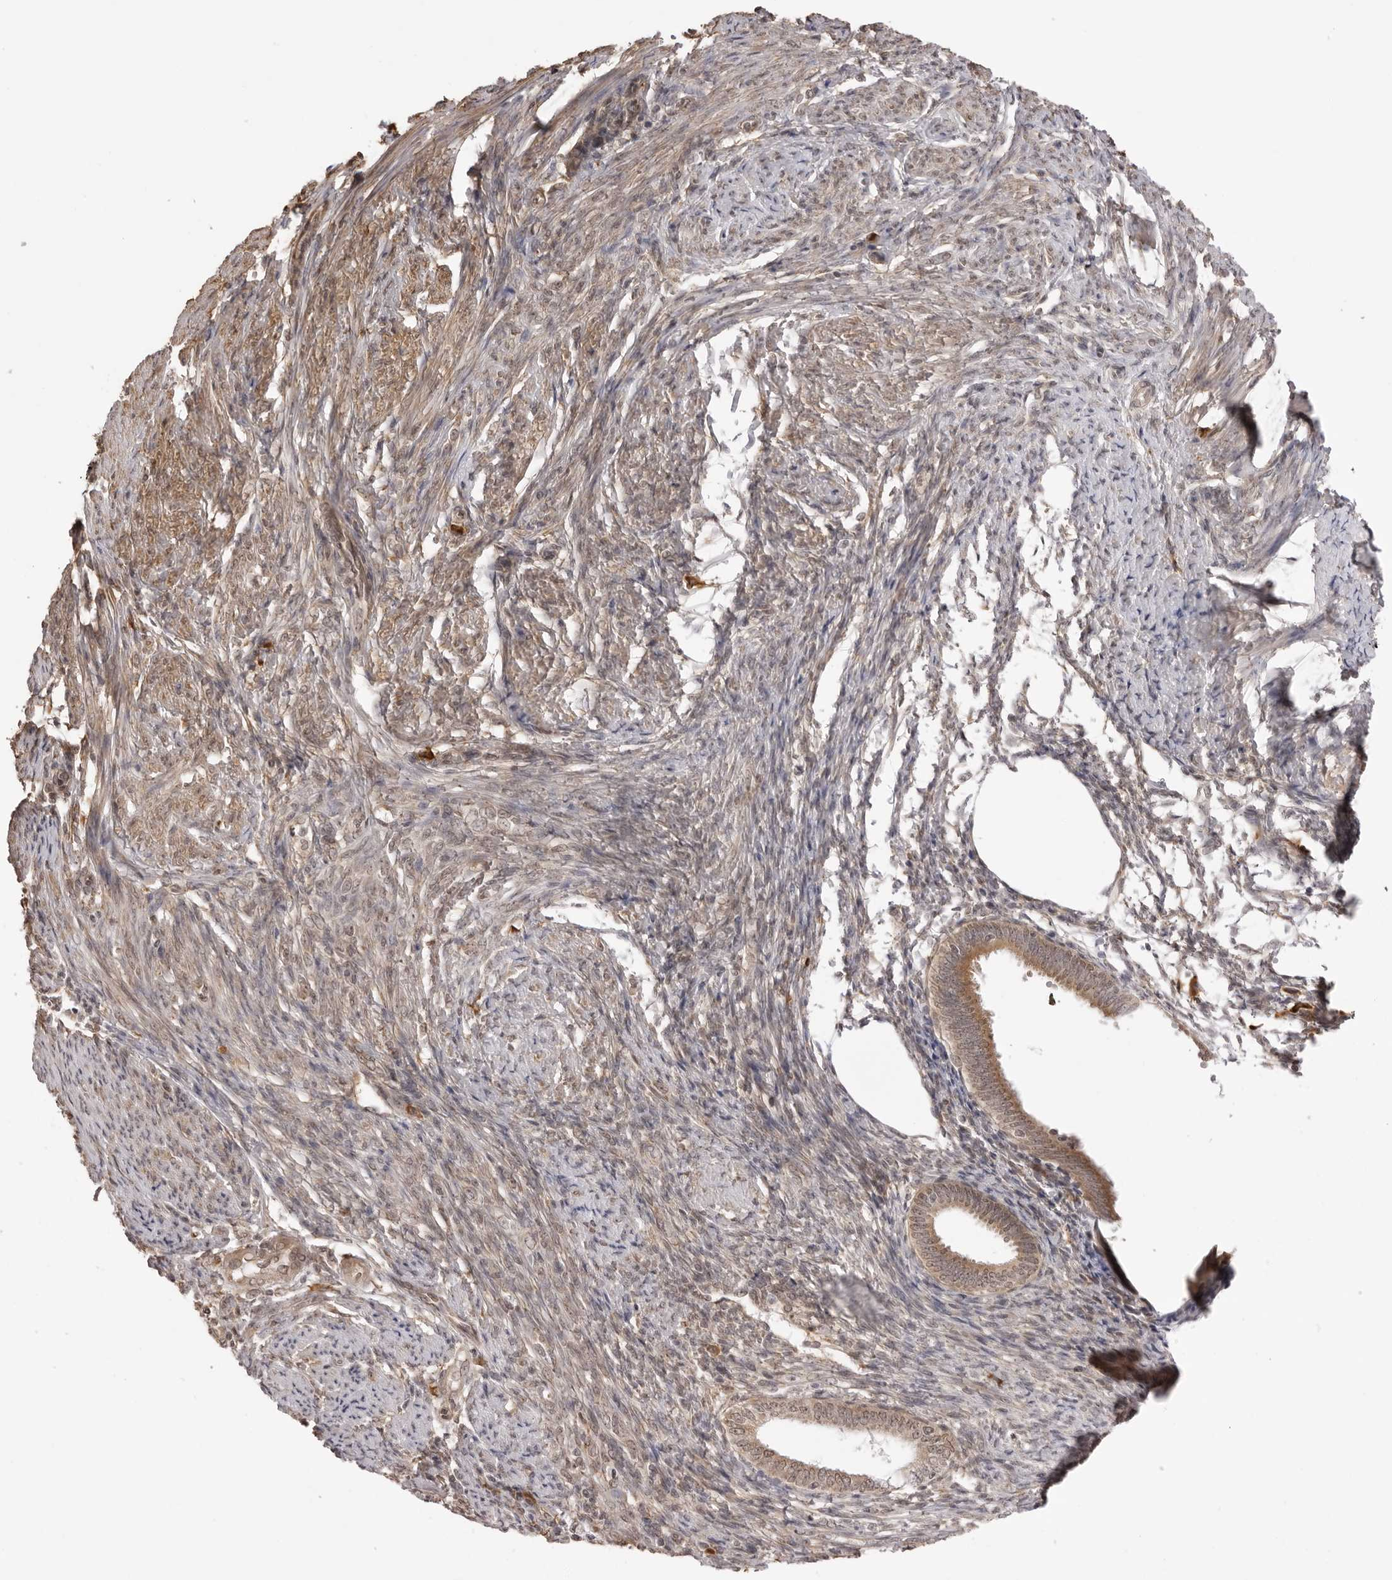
{"staining": {"intensity": "moderate", "quantity": ">75%", "location": "cytoplasmic/membranous"}, "tissue": "endometrial cancer", "cell_type": "Tumor cells", "image_type": "cancer", "snomed": [{"axis": "morphology", "description": "Adenocarcinoma, NOS"}, {"axis": "topography", "description": "Endometrium"}], "caption": "A histopathology image showing moderate cytoplasmic/membranous positivity in about >75% of tumor cells in adenocarcinoma (endometrial), as visualized by brown immunohistochemical staining.", "gene": "ZC3H11A", "patient": {"sex": "female", "age": 51}}